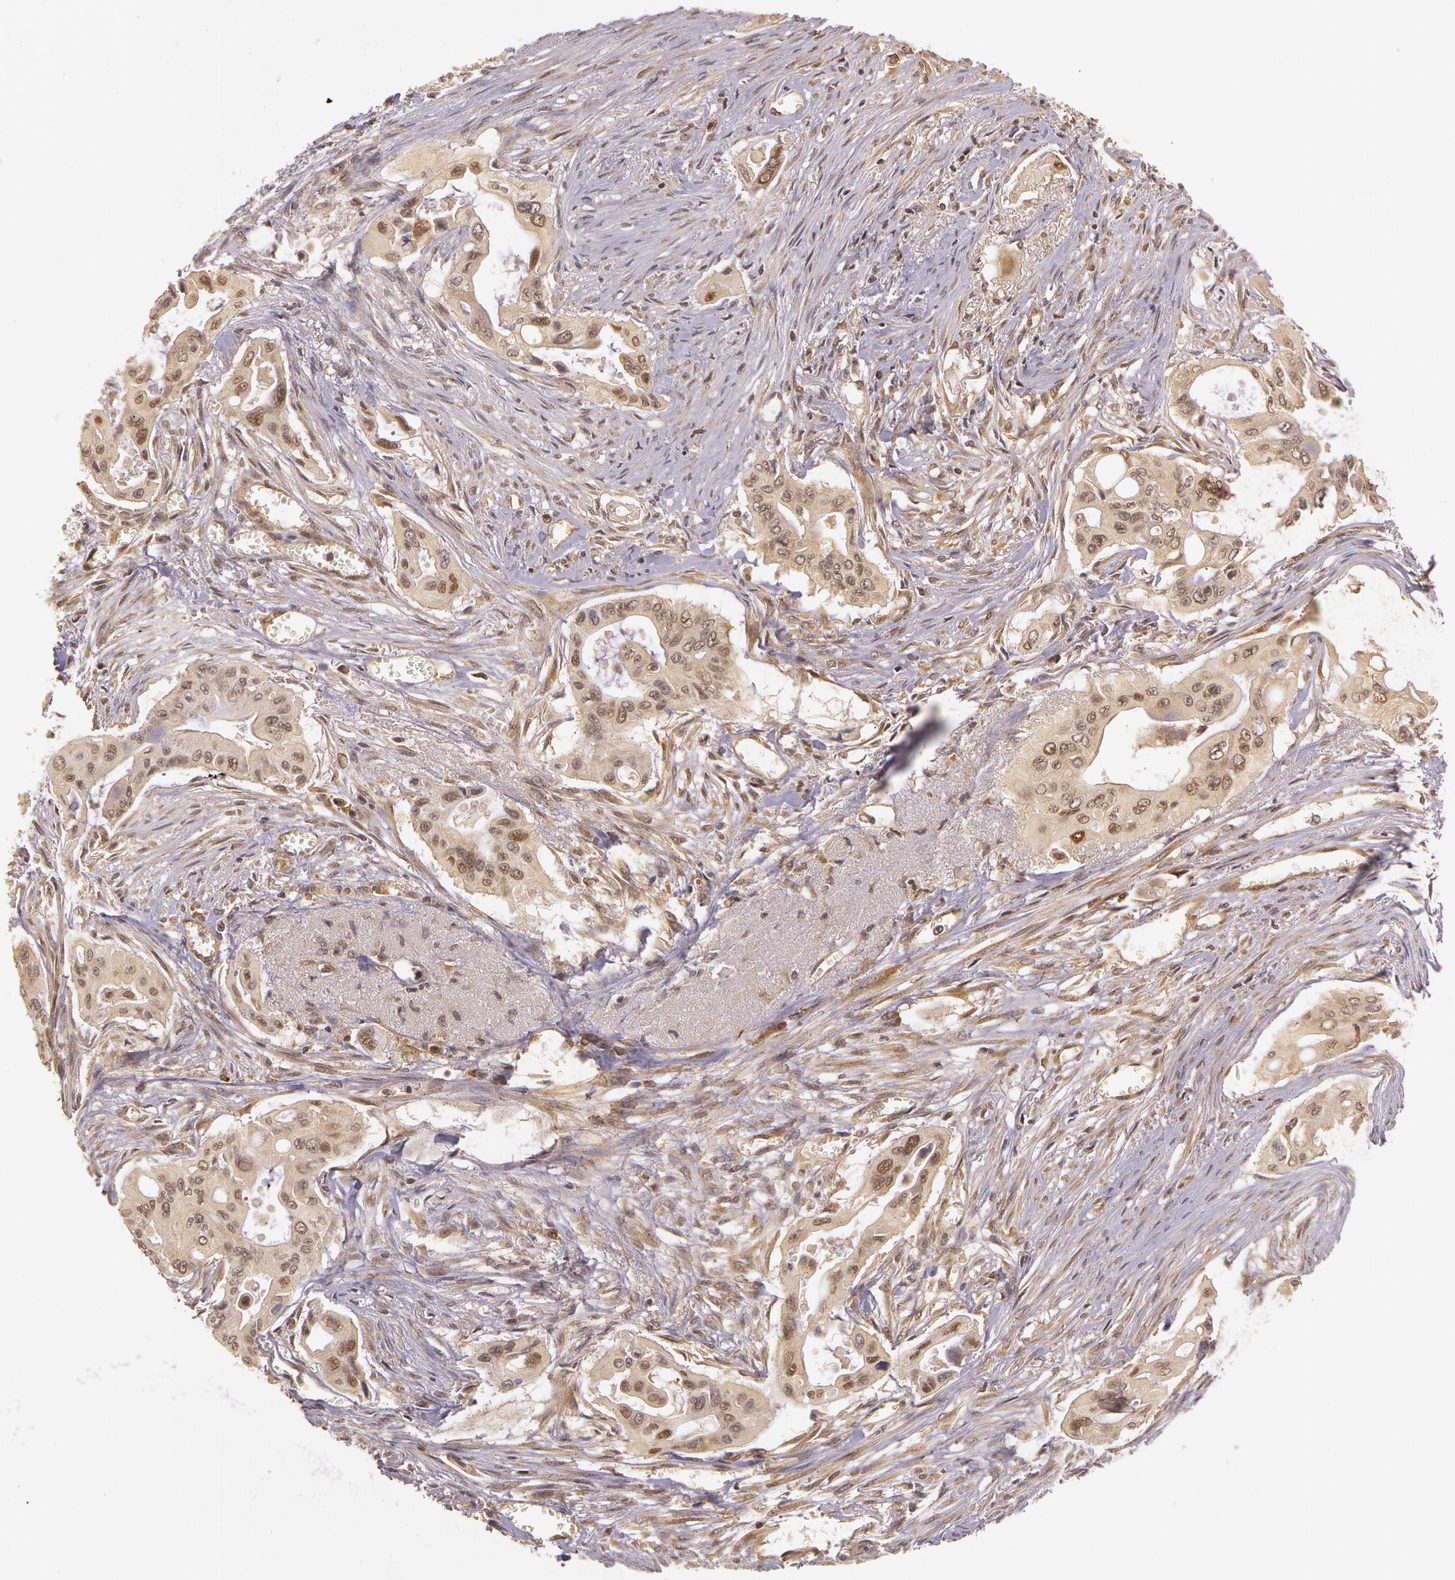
{"staining": {"intensity": "moderate", "quantity": ">75%", "location": "cytoplasmic/membranous"}, "tissue": "pancreatic cancer", "cell_type": "Tumor cells", "image_type": "cancer", "snomed": [{"axis": "morphology", "description": "Adenocarcinoma, NOS"}, {"axis": "topography", "description": "Pancreas"}], "caption": "An immunohistochemistry histopathology image of neoplastic tissue is shown. Protein staining in brown labels moderate cytoplasmic/membranous positivity in pancreatic cancer (adenocarcinoma) within tumor cells.", "gene": "ASCC2", "patient": {"sex": "male", "age": 77}}